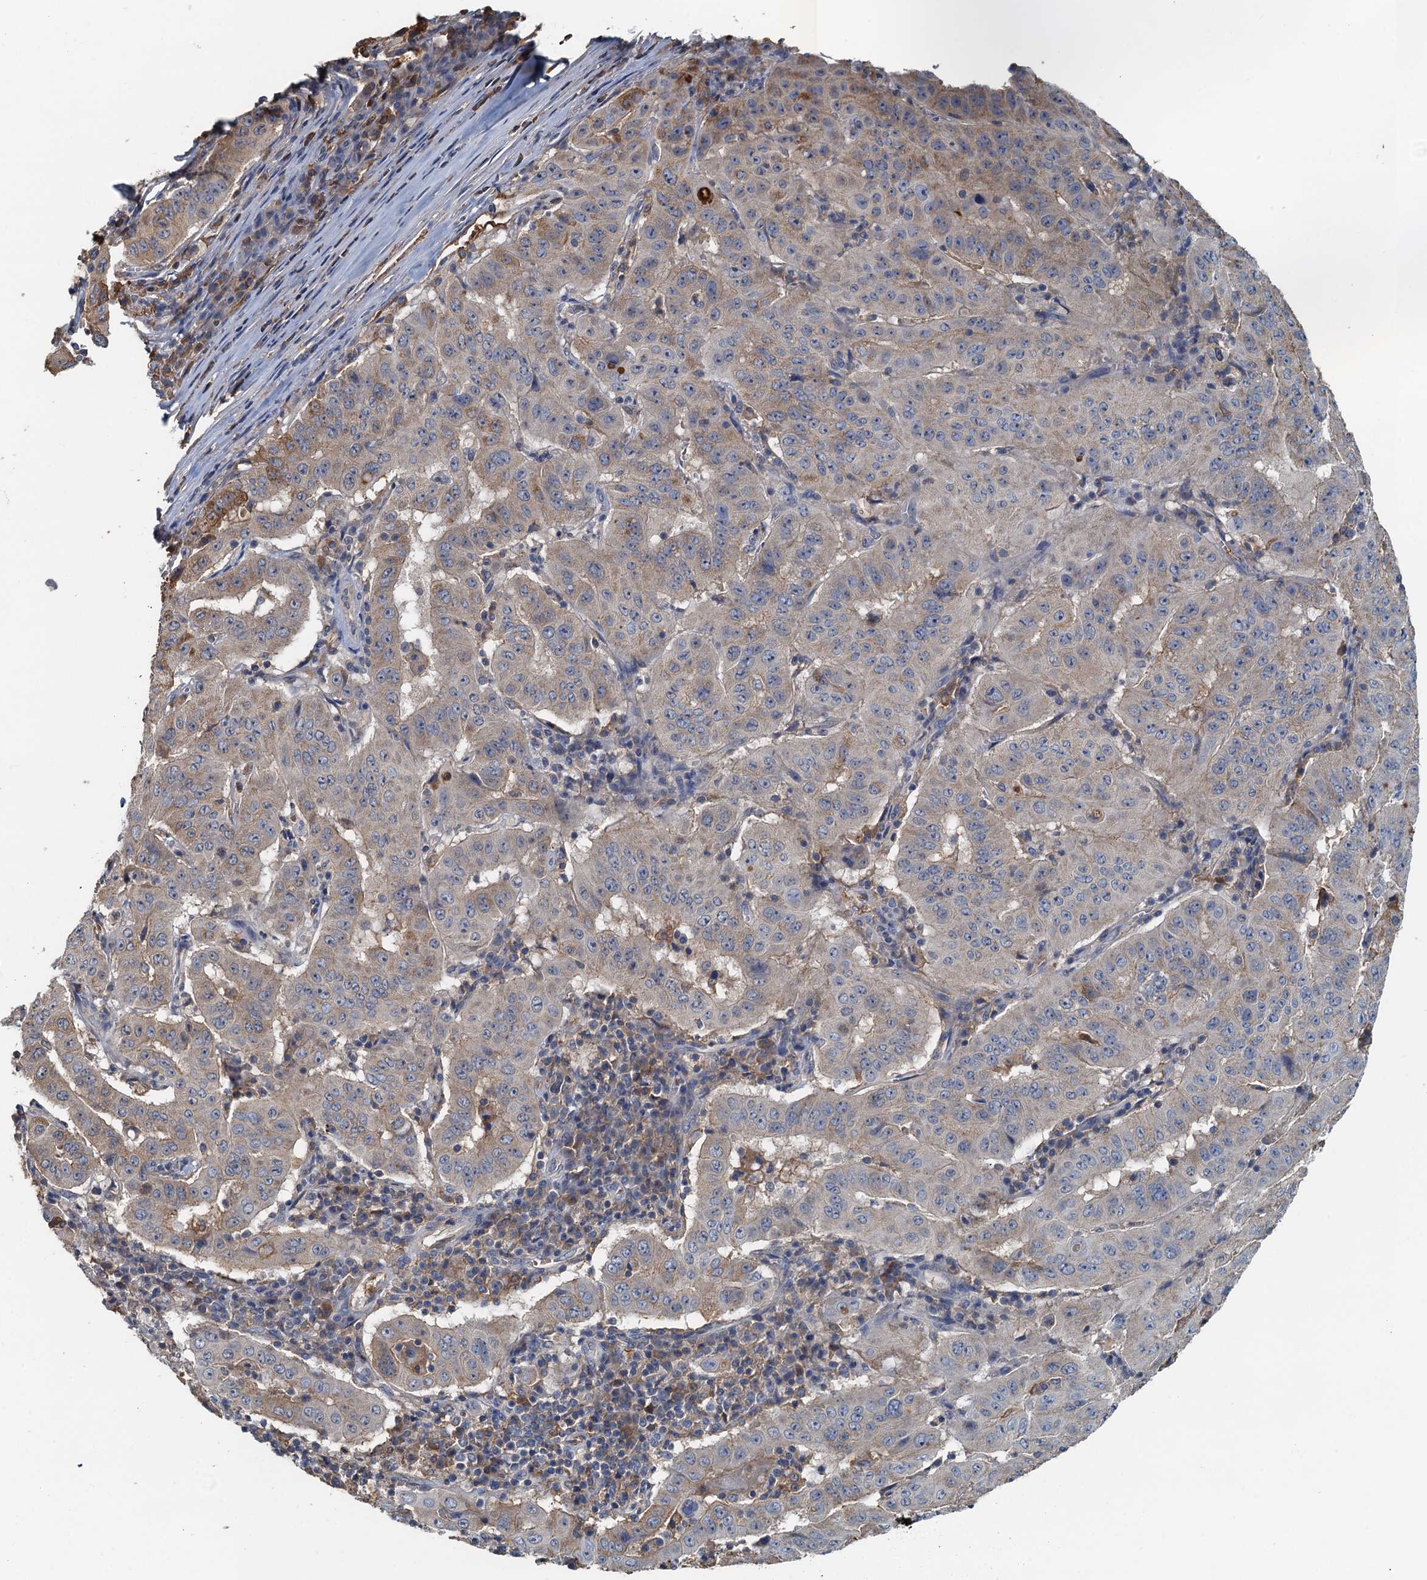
{"staining": {"intensity": "moderate", "quantity": "<25%", "location": "cytoplasmic/membranous"}, "tissue": "pancreatic cancer", "cell_type": "Tumor cells", "image_type": "cancer", "snomed": [{"axis": "morphology", "description": "Adenocarcinoma, NOS"}, {"axis": "topography", "description": "Pancreas"}], "caption": "A brown stain highlights moderate cytoplasmic/membranous expression of a protein in human pancreatic cancer tumor cells.", "gene": "LSM14B", "patient": {"sex": "male", "age": 63}}